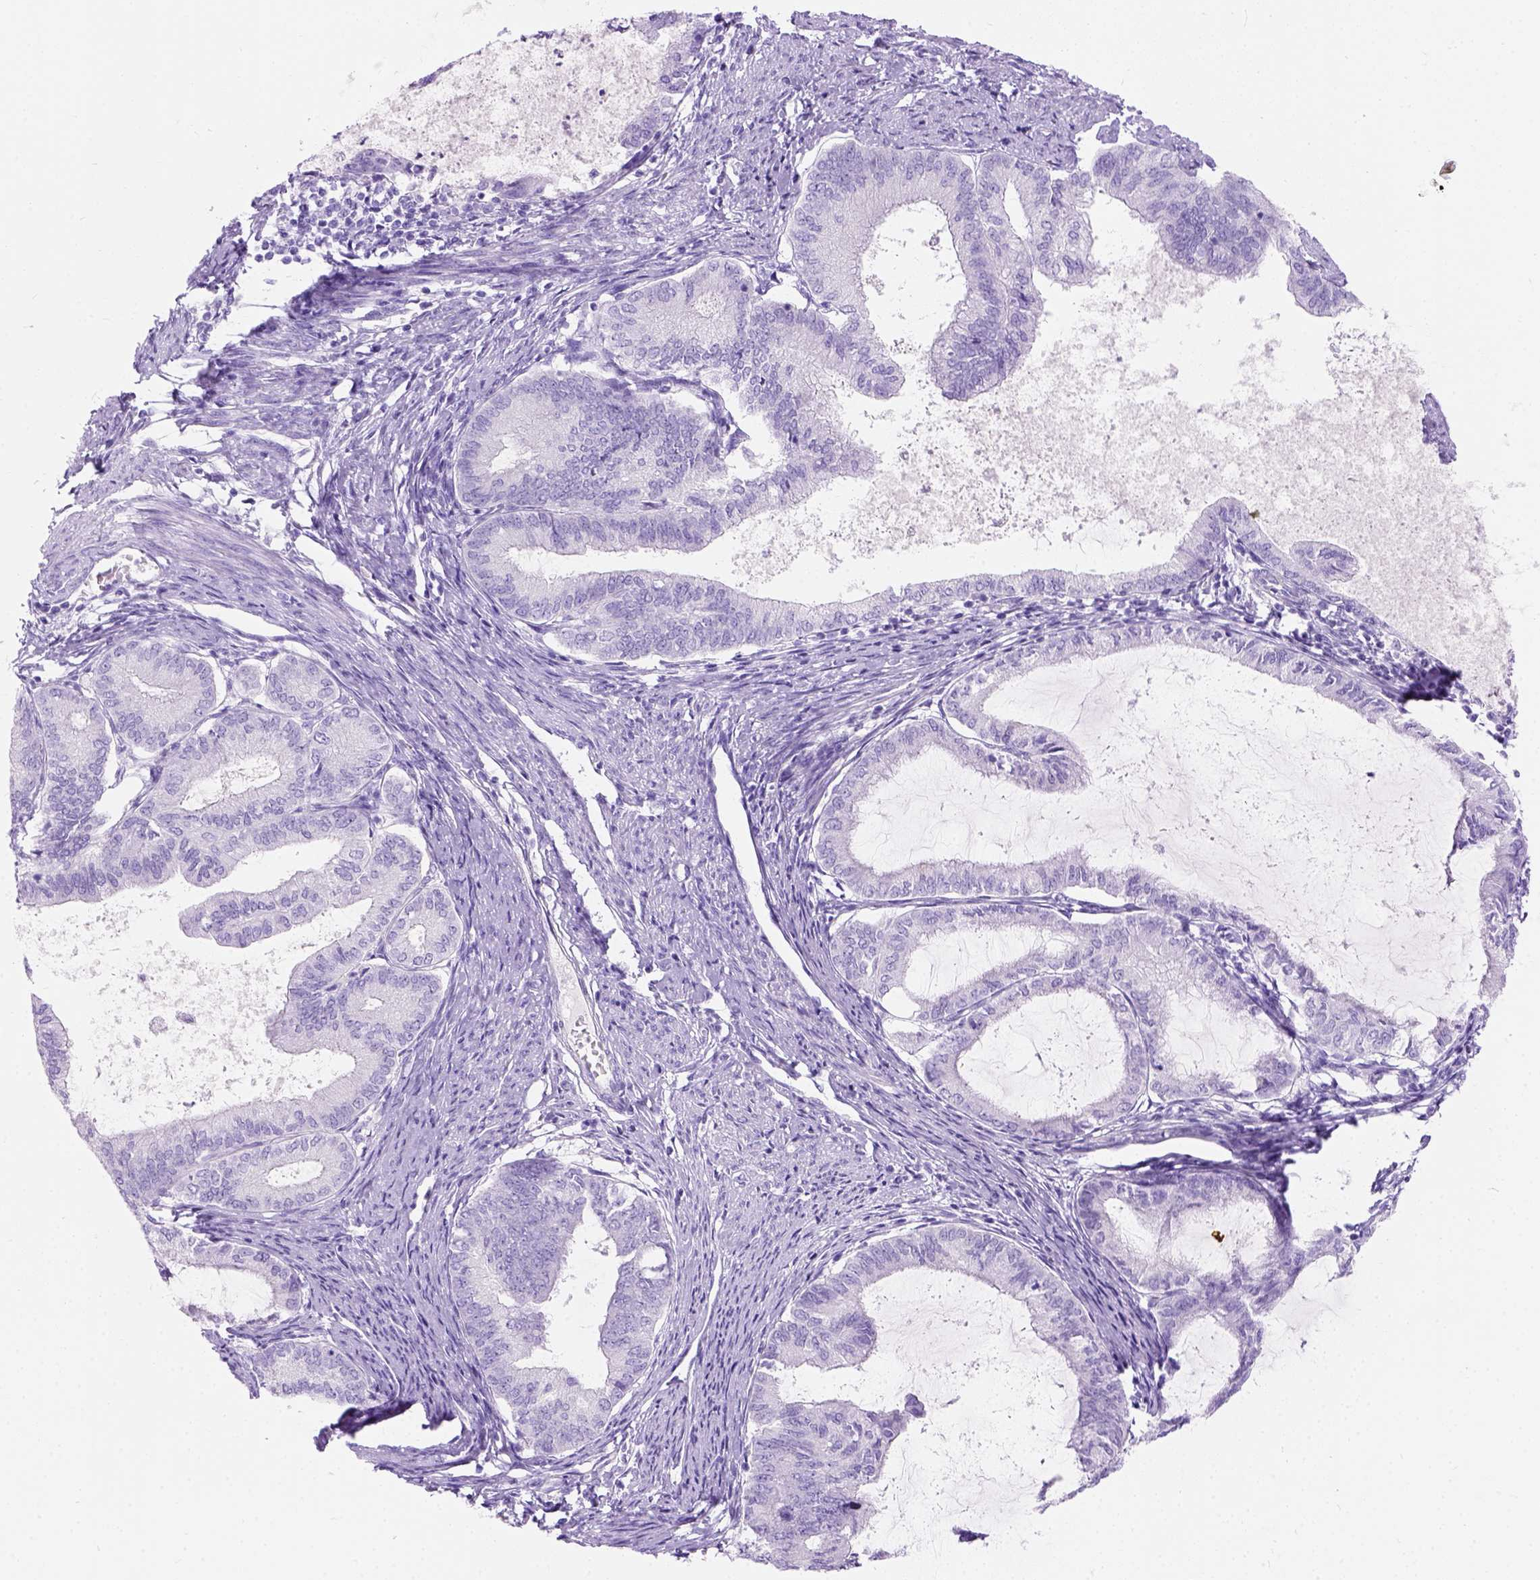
{"staining": {"intensity": "negative", "quantity": "none", "location": "none"}, "tissue": "endometrial cancer", "cell_type": "Tumor cells", "image_type": "cancer", "snomed": [{"axis": "morphology", "description": "Adenocarcinoma, NOS"}, {"axis": "topography", "description": "Endometrium"}], "caption": "The image exhibits no significant positivity in tumor cells of endometrial cancer.", "gene": "C7orf57", "patient": {"sex": "female", "age": 86}}